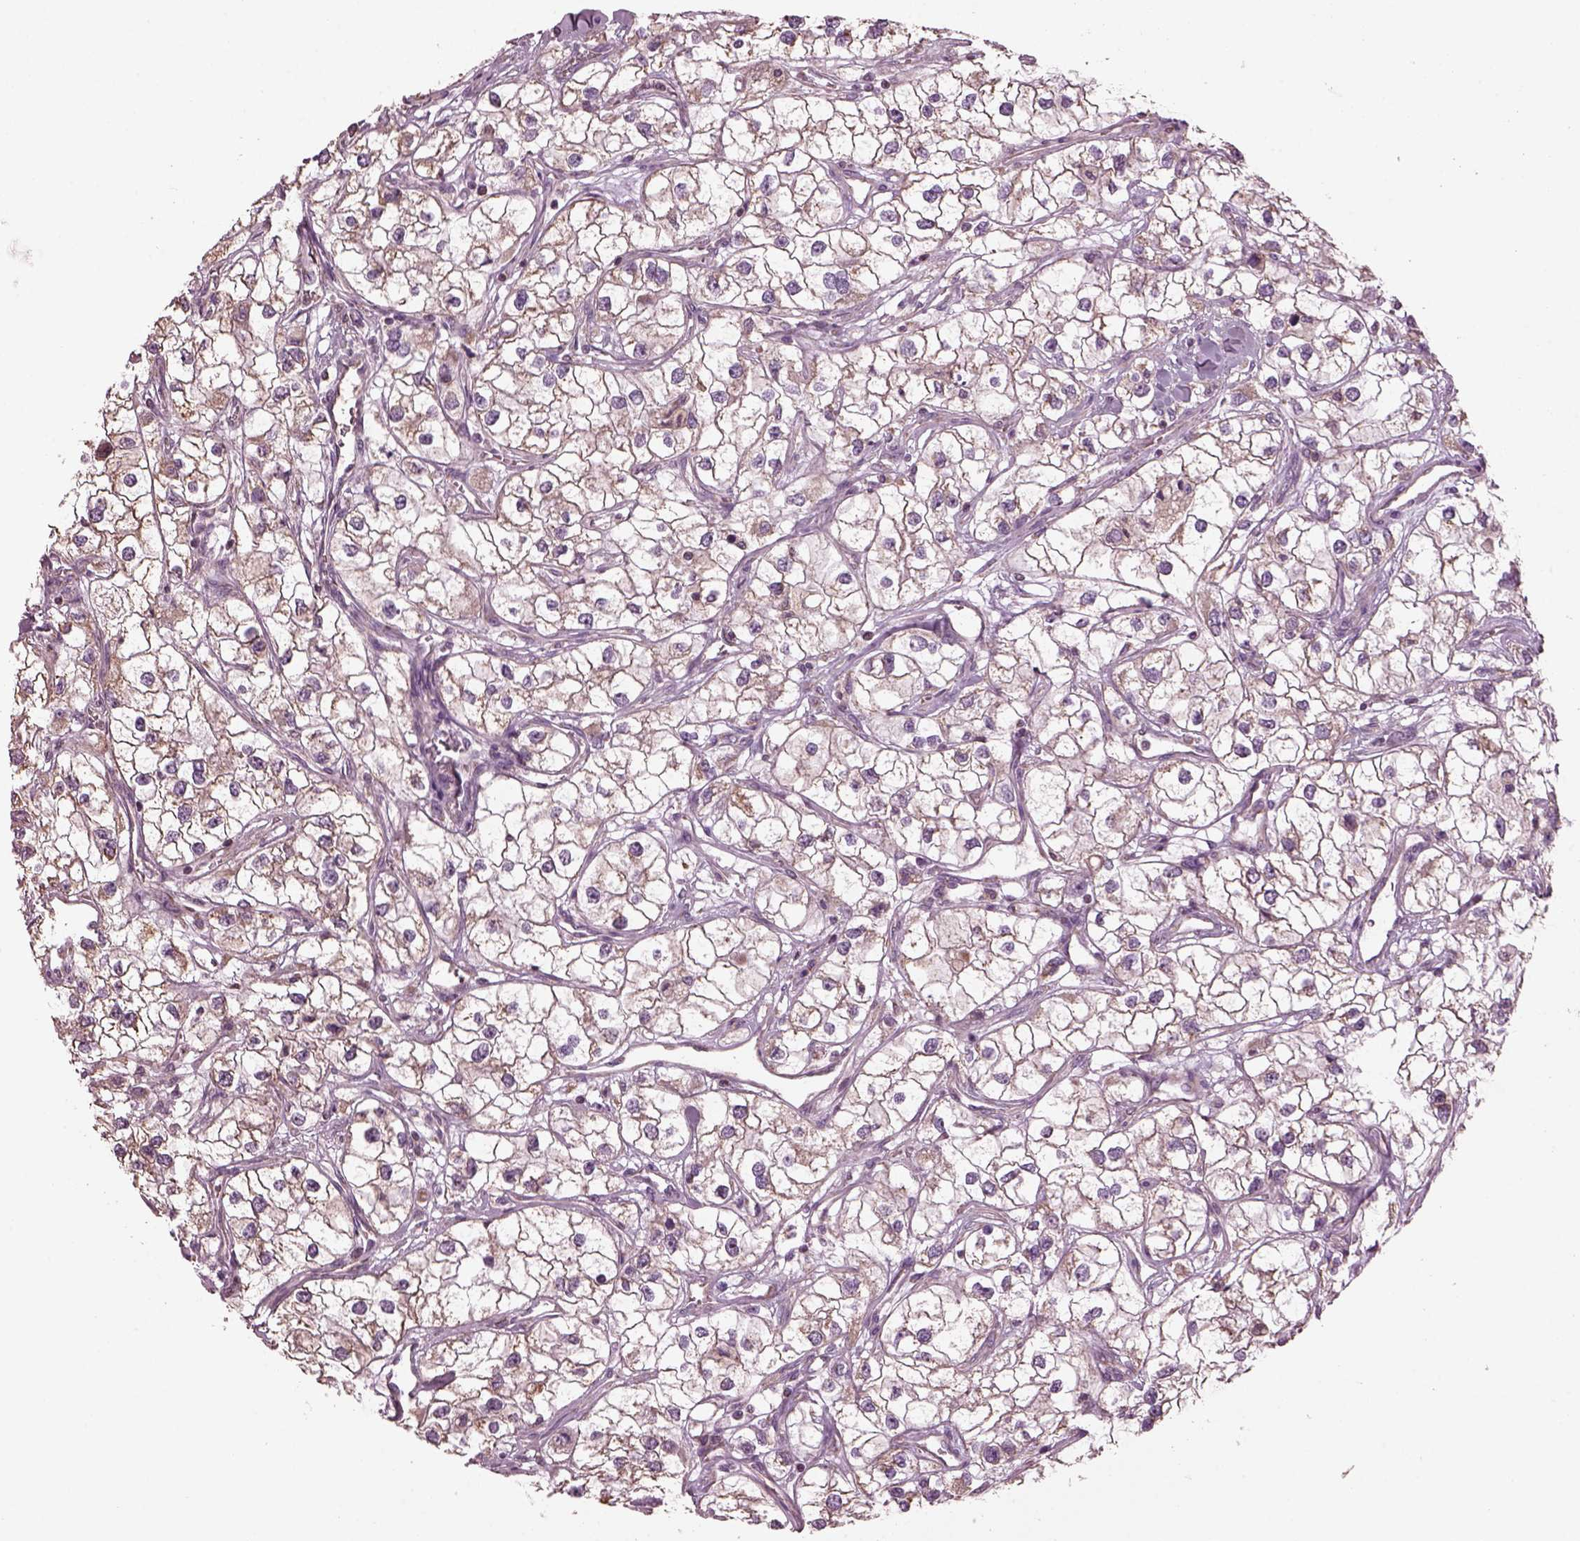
{"staining": {"intensity": "weak", "quantity": ">75%", "location": "cytoplasmic/membranous"}, "tissue": "renal cancer", "cell_type": "Tumor cells", "image_type": "cancer", "snomed": [{"axis": "morphology", "description": "Adenocarcinoma, NOS"}, {"axis": "topography", "description": "Kidney"}], "caption": "Immunohistochemistry micrograph of human renal cancer (adenocarcinoma) stained for a protein (brown), which demonstrates low levels of weak cytoplasmic/membranous expression in about >75% of tumor cells.", "gene": "SPATA7", "patient": {"sex": "male", "age": 59}}